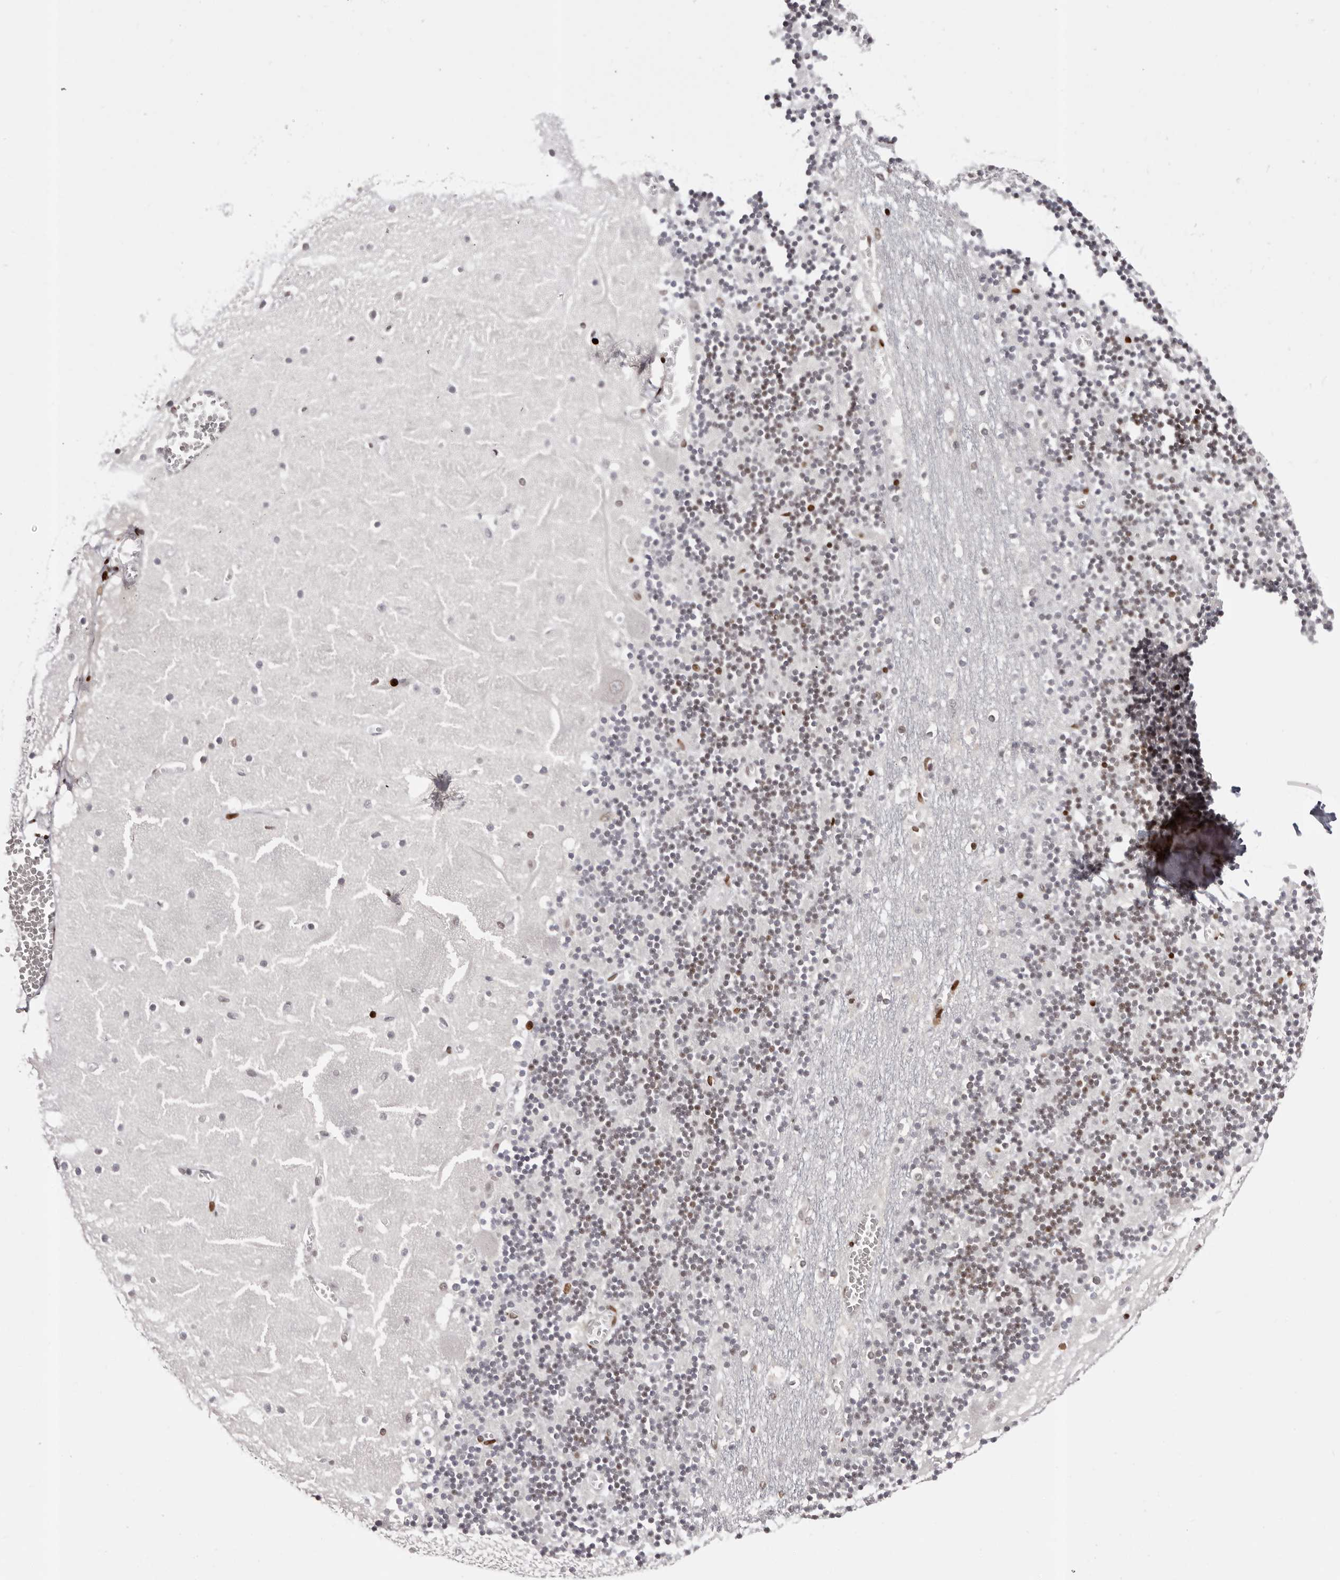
{"staining": {"intensity": "moderate", "quantity": "25%-75%", "location": "nuclear"}, "tissue": "cerebellum", "cell_type": "Cells in granular layer", "image_type": "normal", "snomed": [{"axis": "morphology", "description": "Normal tissue, NOS"}, {"axis": "topography", "description": "Cerebellum"}], "caption": "A high-resolution histopathology image shows immunohistochemistry staining of normal cerebellum, which reveals moderate nuclear expression in about 25%-75% of cells in granular layer.", "gene": "NUP153", "patient": {"sex": "female", "age": 28}}